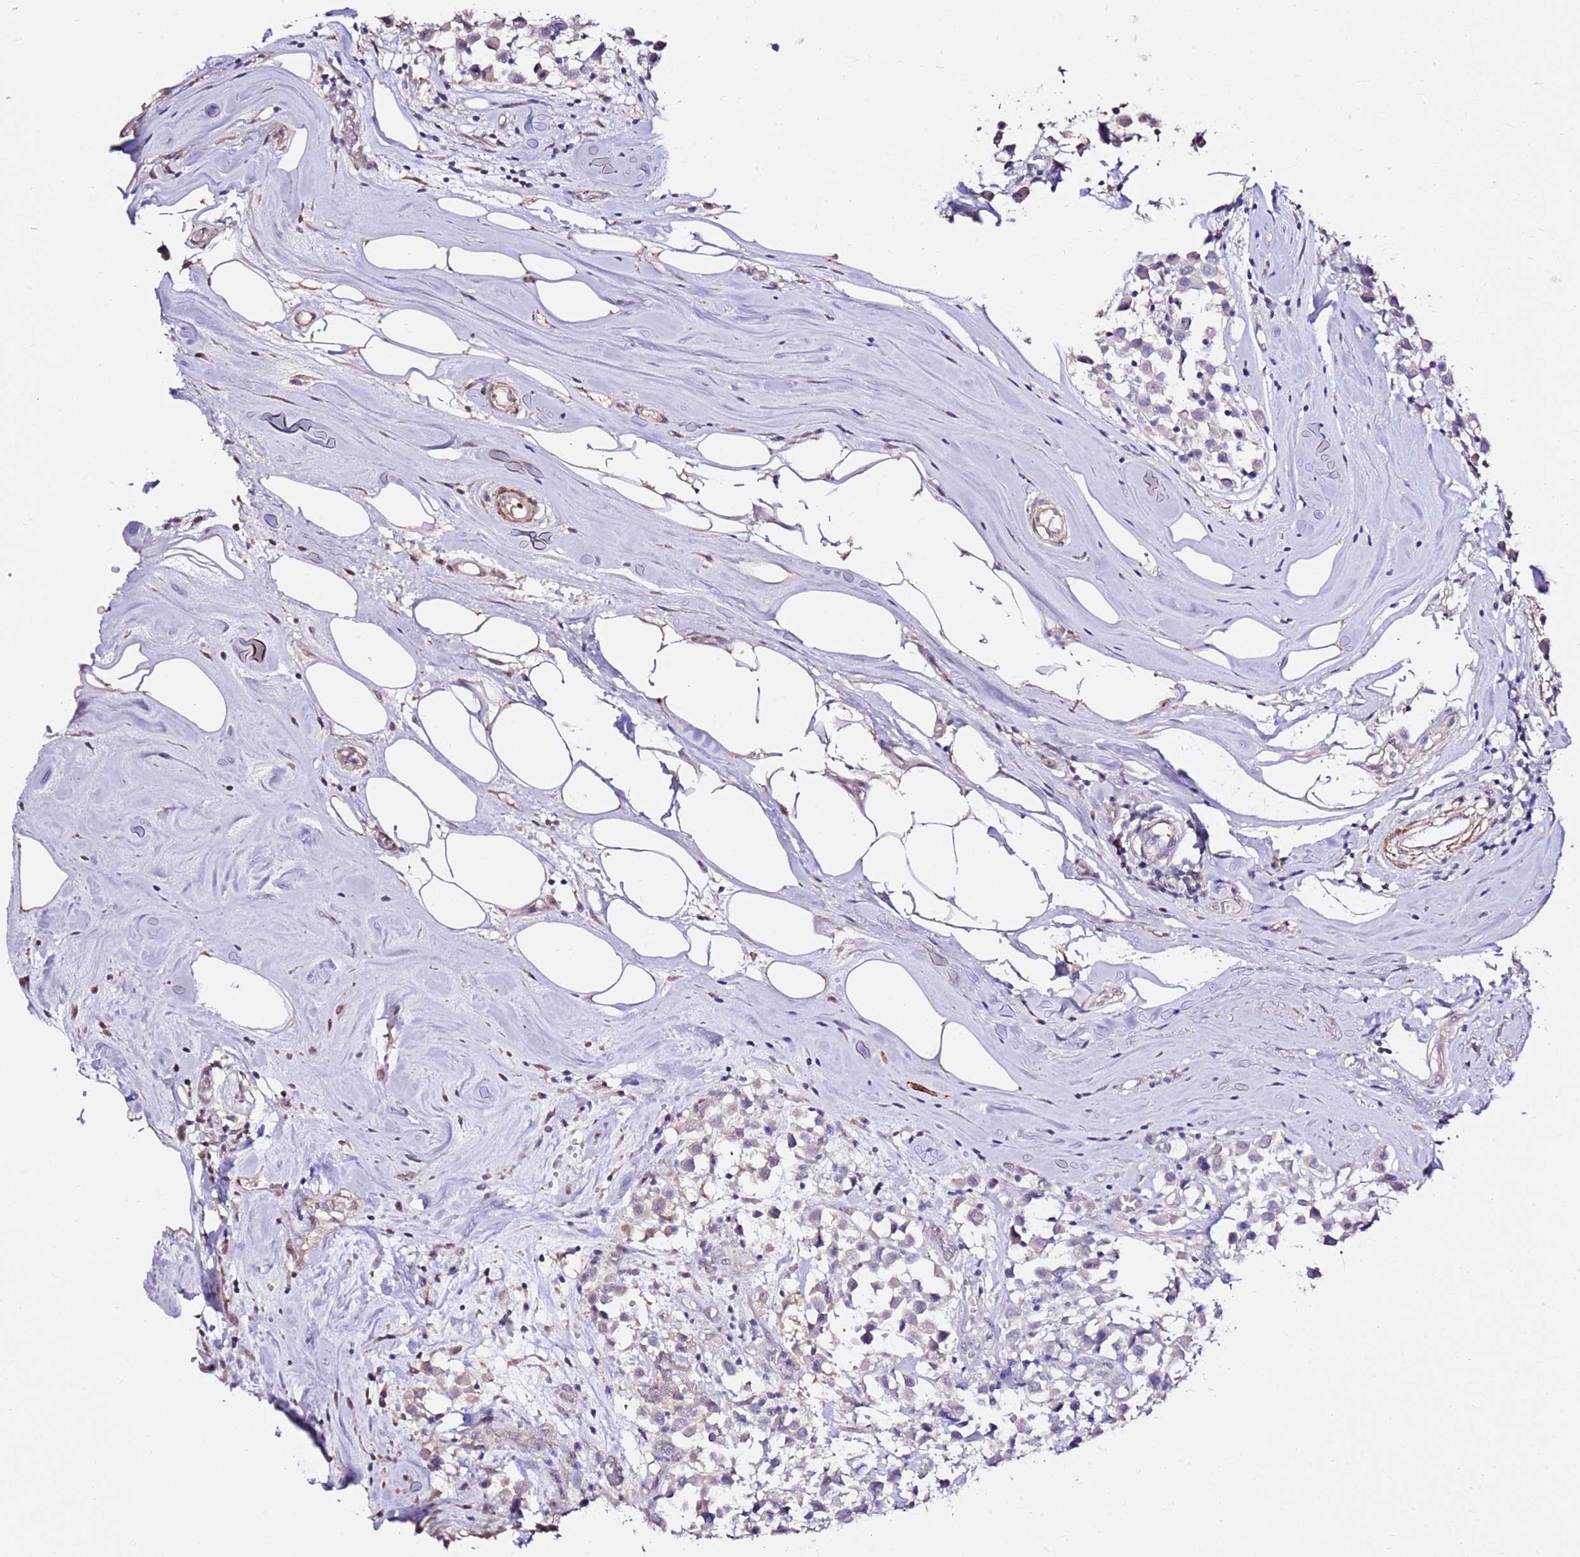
{"staining": {"intensity": "negative", "quantity": "none", "location": "none"}, "tissue": "breast cancer", "cell_type": "Tumor cells", "image_type": "cancer", "snomed": [{"axis": "morphology", "description": "Duct carcinoma"}, {"axis": "topography", "description": "Breast"}], "caption": "Tumor cells are negative for protein expression in human infiltrating ductal carcinoma (breast).", "gene": "ART5", "patient": {"sex": "female", "age": 61}}